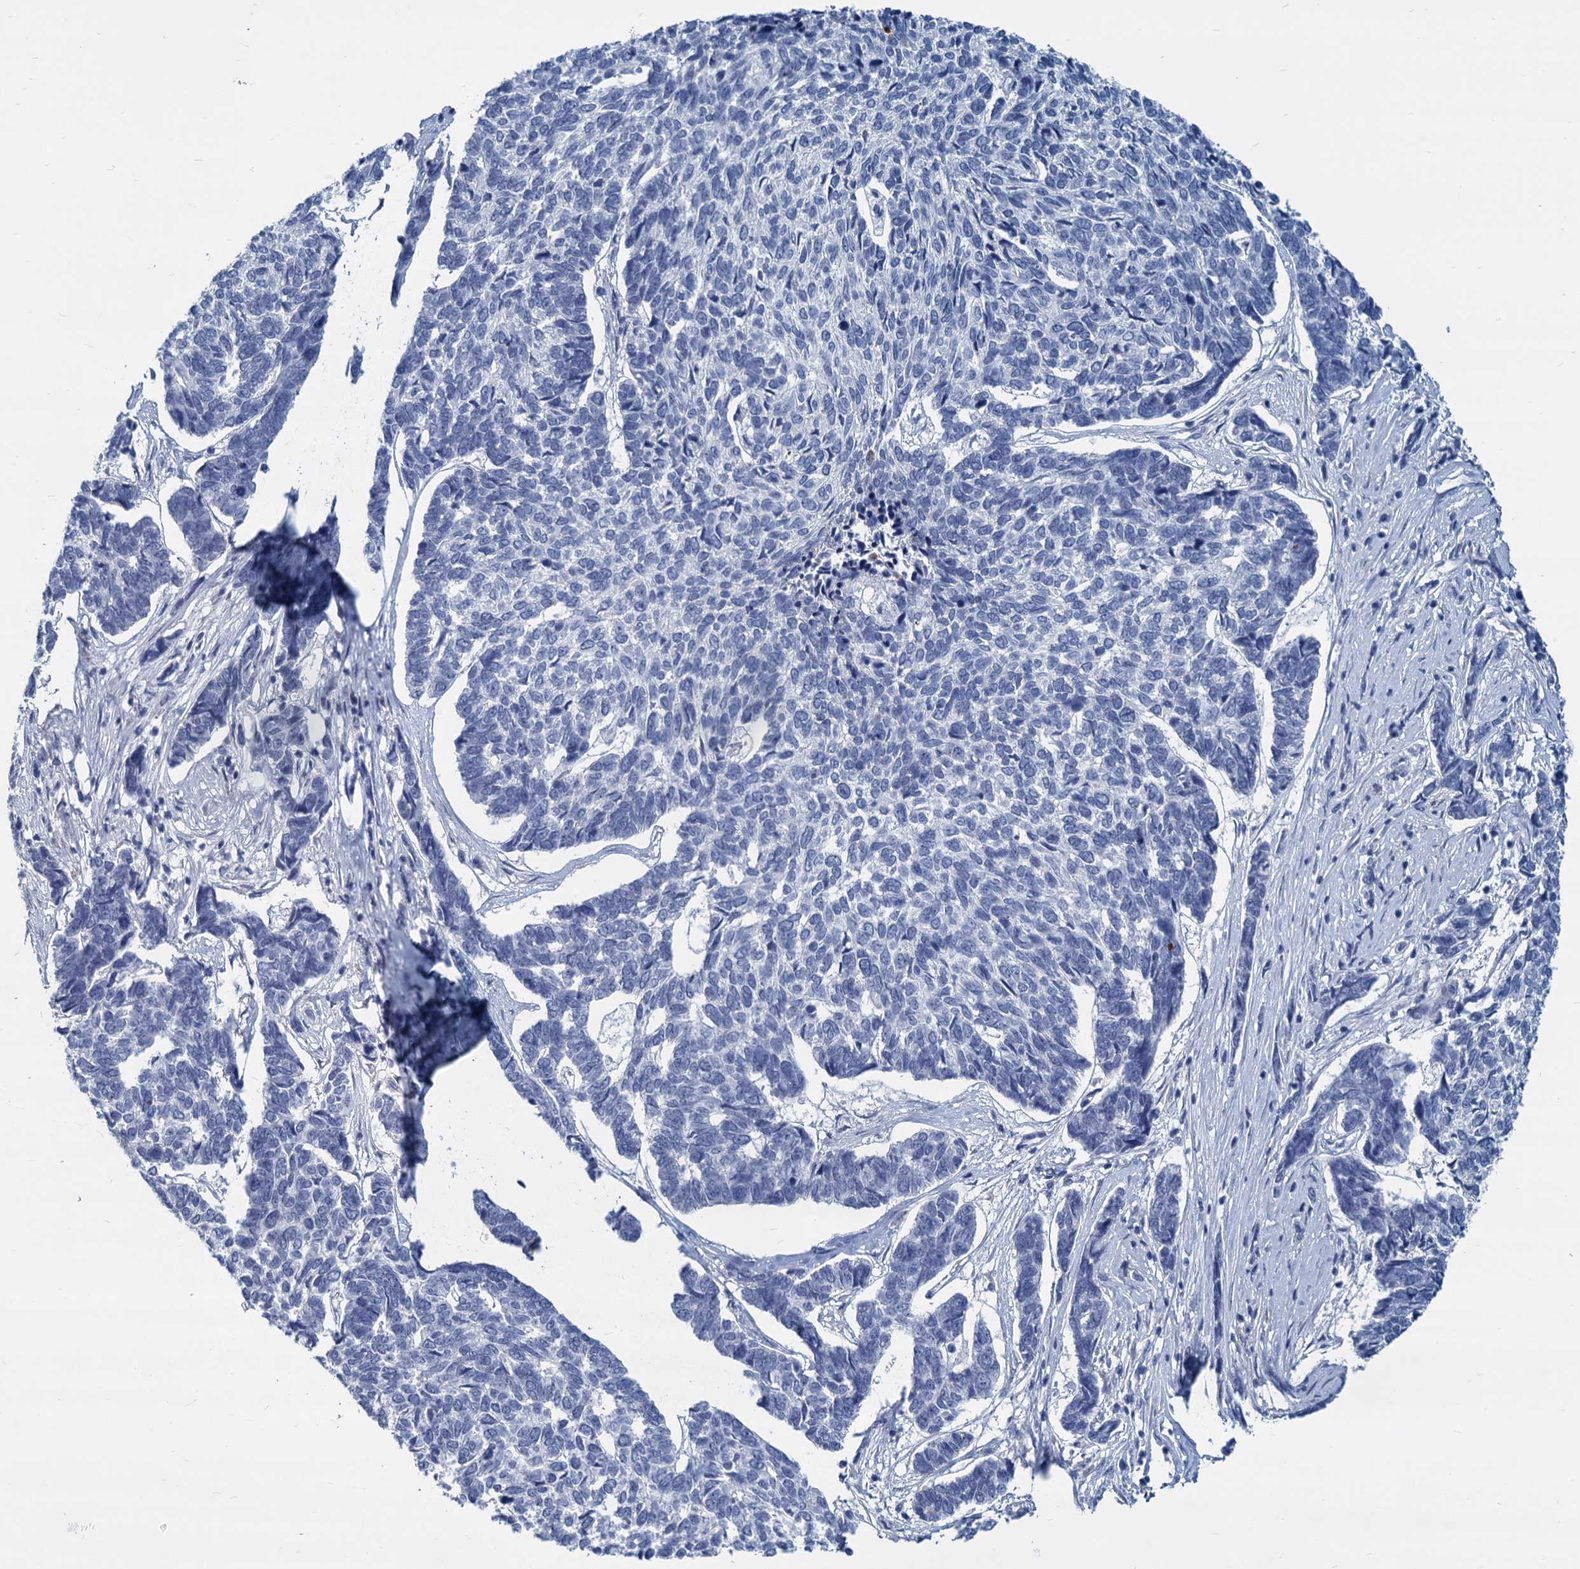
{"staining": {"intensity": "negative", "quantity": "none", "location": "none"}, "tissue": "skin cancer", "cell_type": "Tumor cells", "image_type": "cancer", "snomed": [{"axis": "morphology", "description": "Basal cell carcinoma"}, {"axis": "topography", "description": "Skin"}], "caption": "Immunohistochemistry photomicrograph of skin basal cell carcinoma stained for a protein (brown), which displays no staining in tumor cells. (DAB (3,3'-diaminobenzidine) immunohistochemistry, high magnification).", "gene": "GSTM3", "patient": {"sex": "female", "age": 65}}